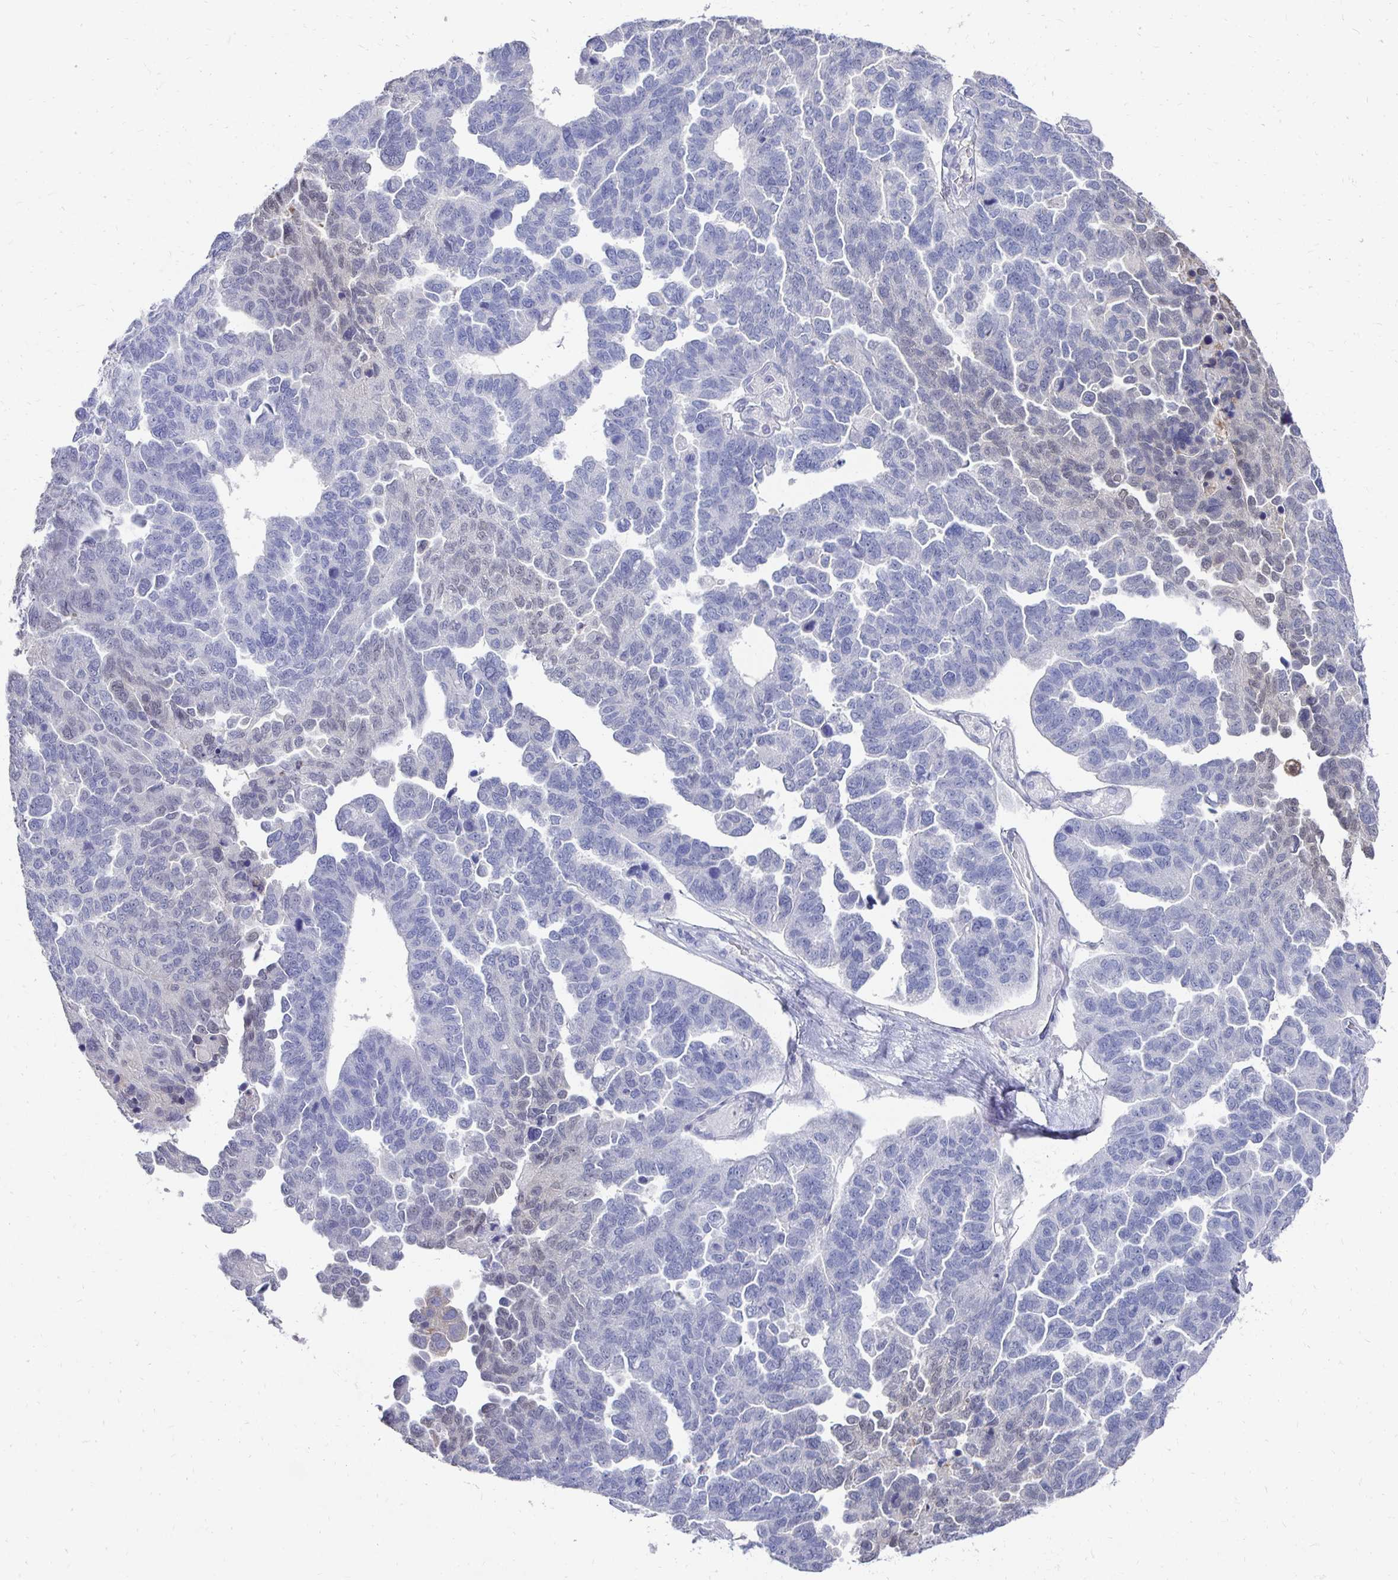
{"staining": {"intensity": "negative", "quantity": "none", "location": "none"}, "tissue": "ovarian cancer", "cell_type": "Tumor cells", "image_type": "cancer", "snomed": [{"axis": "morphology", "description": "Cystadenocarcinoma, serous, NOS"}, {"axis": "topography", "description": "Ovary"}], "caption": "DAB (3,3'-diaminobenzidine) immunohistochemical staining of ovarian serous cystadenocarcinoma reveals no significant positivity in tumor cells.", "gene": "SYCP3", "patient": {"sex": "female", "age": 64}}